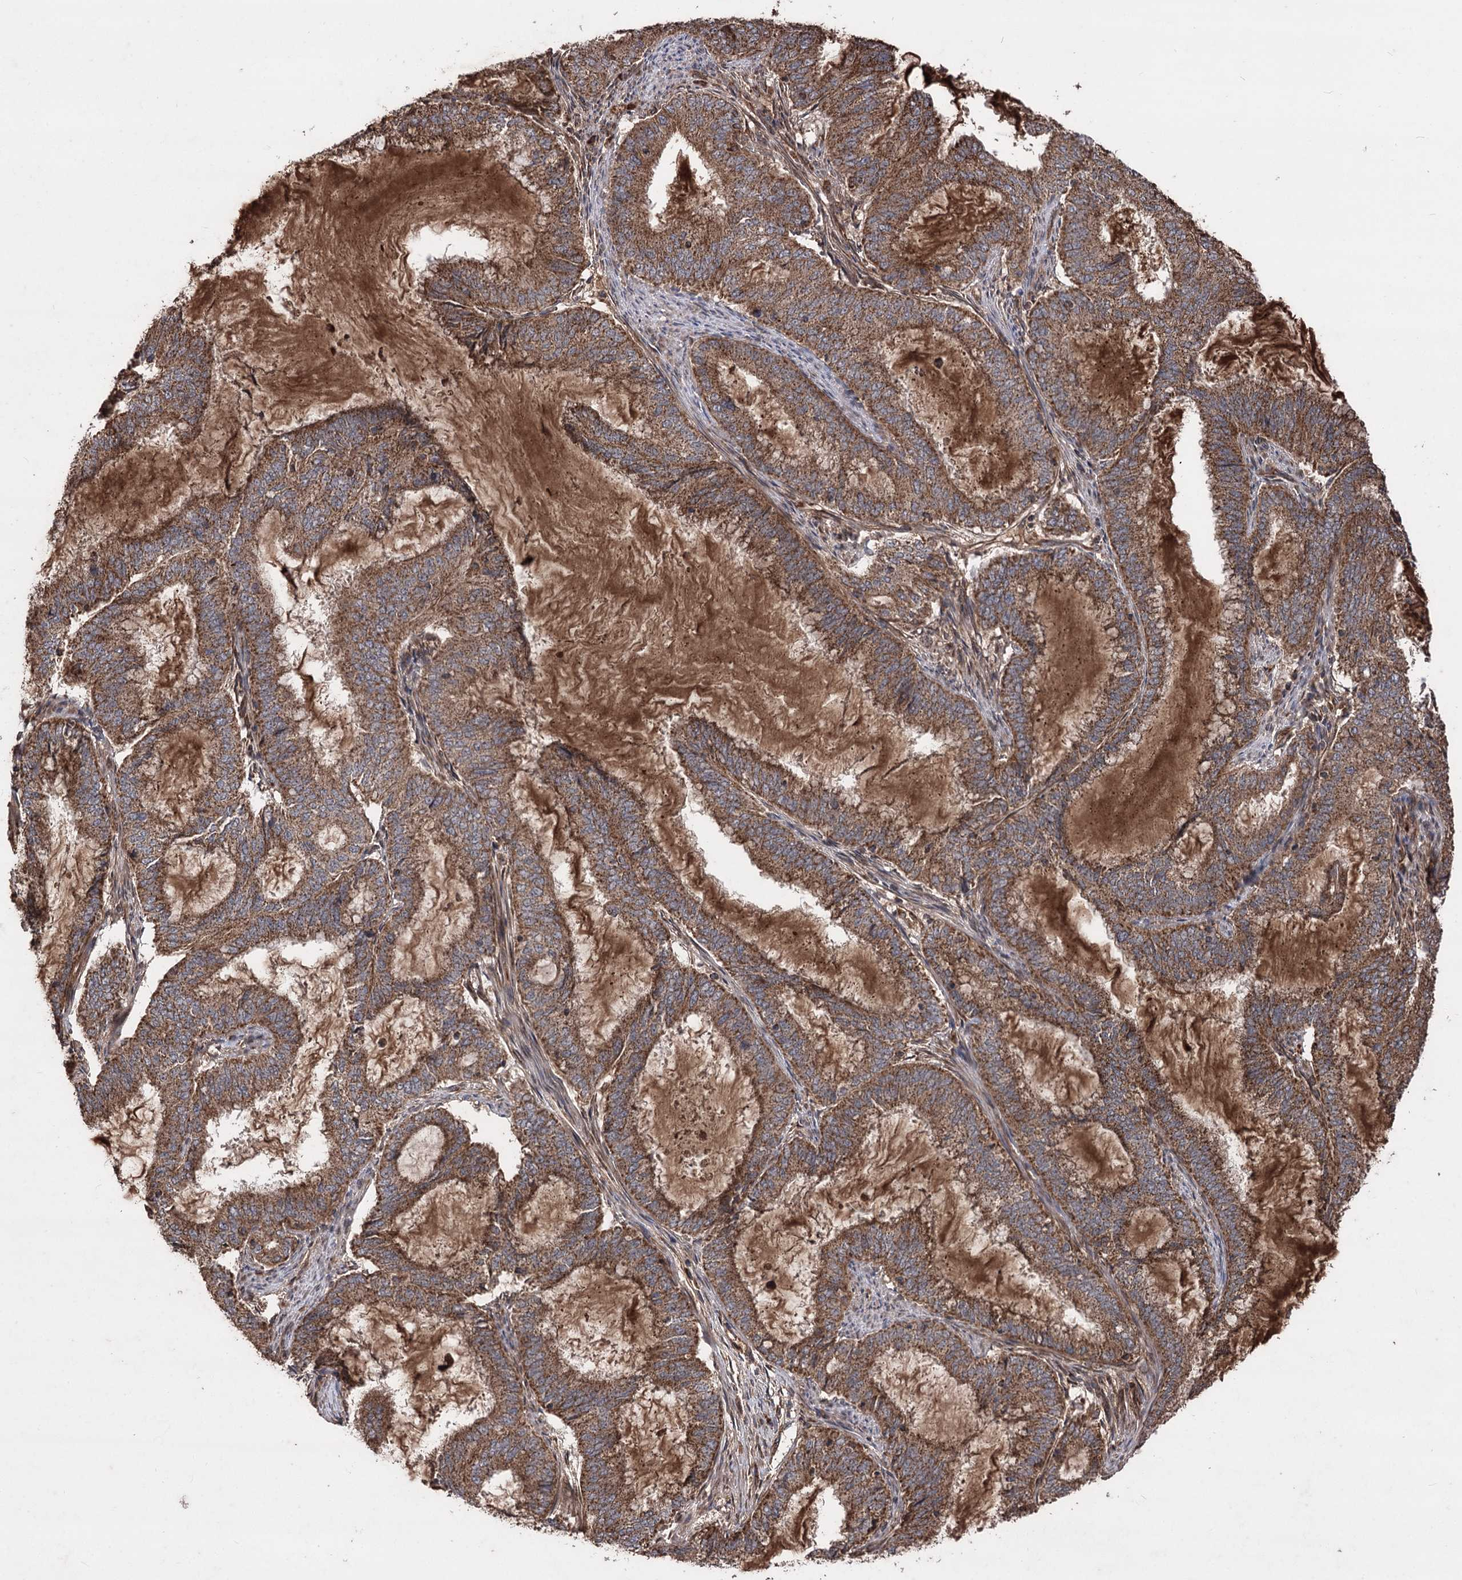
{"staining": {"intensity": "strong", "quantity": ">75%", "location": "cytoplasmic/membranous"}, "tissue": "endometrial cancer", "cell_type": "Tumor cells", "image_type": "cancer", "snomed": [{"axis": "morphology", "description": "Adenocarcinoma, NOS"}, {"axis": "topography", "description": "Endometrium"}], "caption": "IHC image of neoplastic tissue: human endometrial cancer stained using immunohistochemistry (IHC) reveals high levels of strong protein expression localized specifically in the cytoplasmic/membranous of tumor cells, appearing as a cytoplasmic/membranous brown color.", "gene": "RASSF3", "patient": {"sex": "female", "age": 51}}